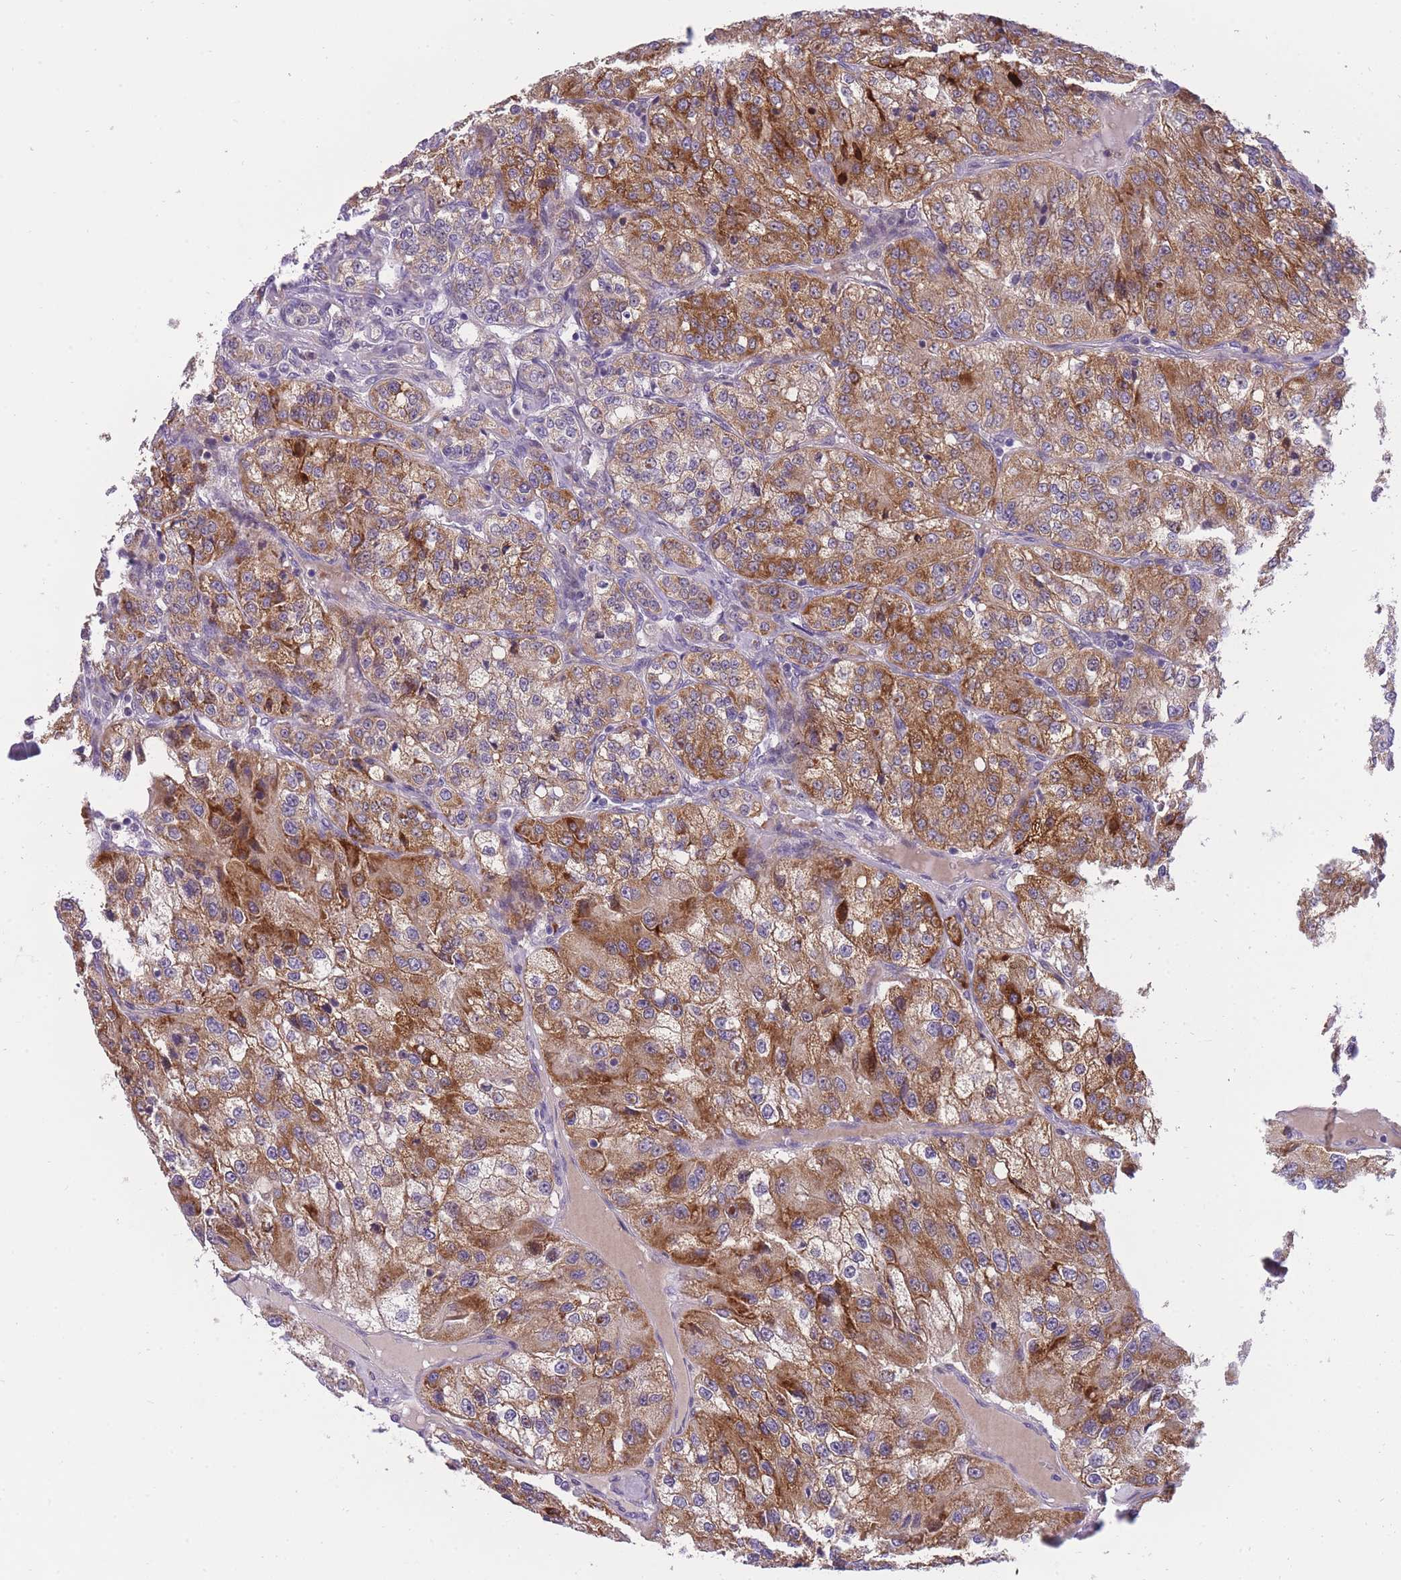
{"staining": {"intensity": "strong", "quantity": "25%-75%", "location": "cytoplasmic/membranous"}, "tissue": "renal cancer", "cell_type": "Tumor cells", "image_type": "cancer", "snomed": [{"axis": "morphology", "description": "Adenocarcinoma, NOS"}, {"axis": "topography", "description": "Kidney"}], "caption": "About 25%-75% of tumor cells in human renal cancer display strong cytoplasmic/membranous protein expression as visualized by brown immunohistochemical staining.", "gene": "CRYGN", "patient": {"sex": "female", "age": 63}}